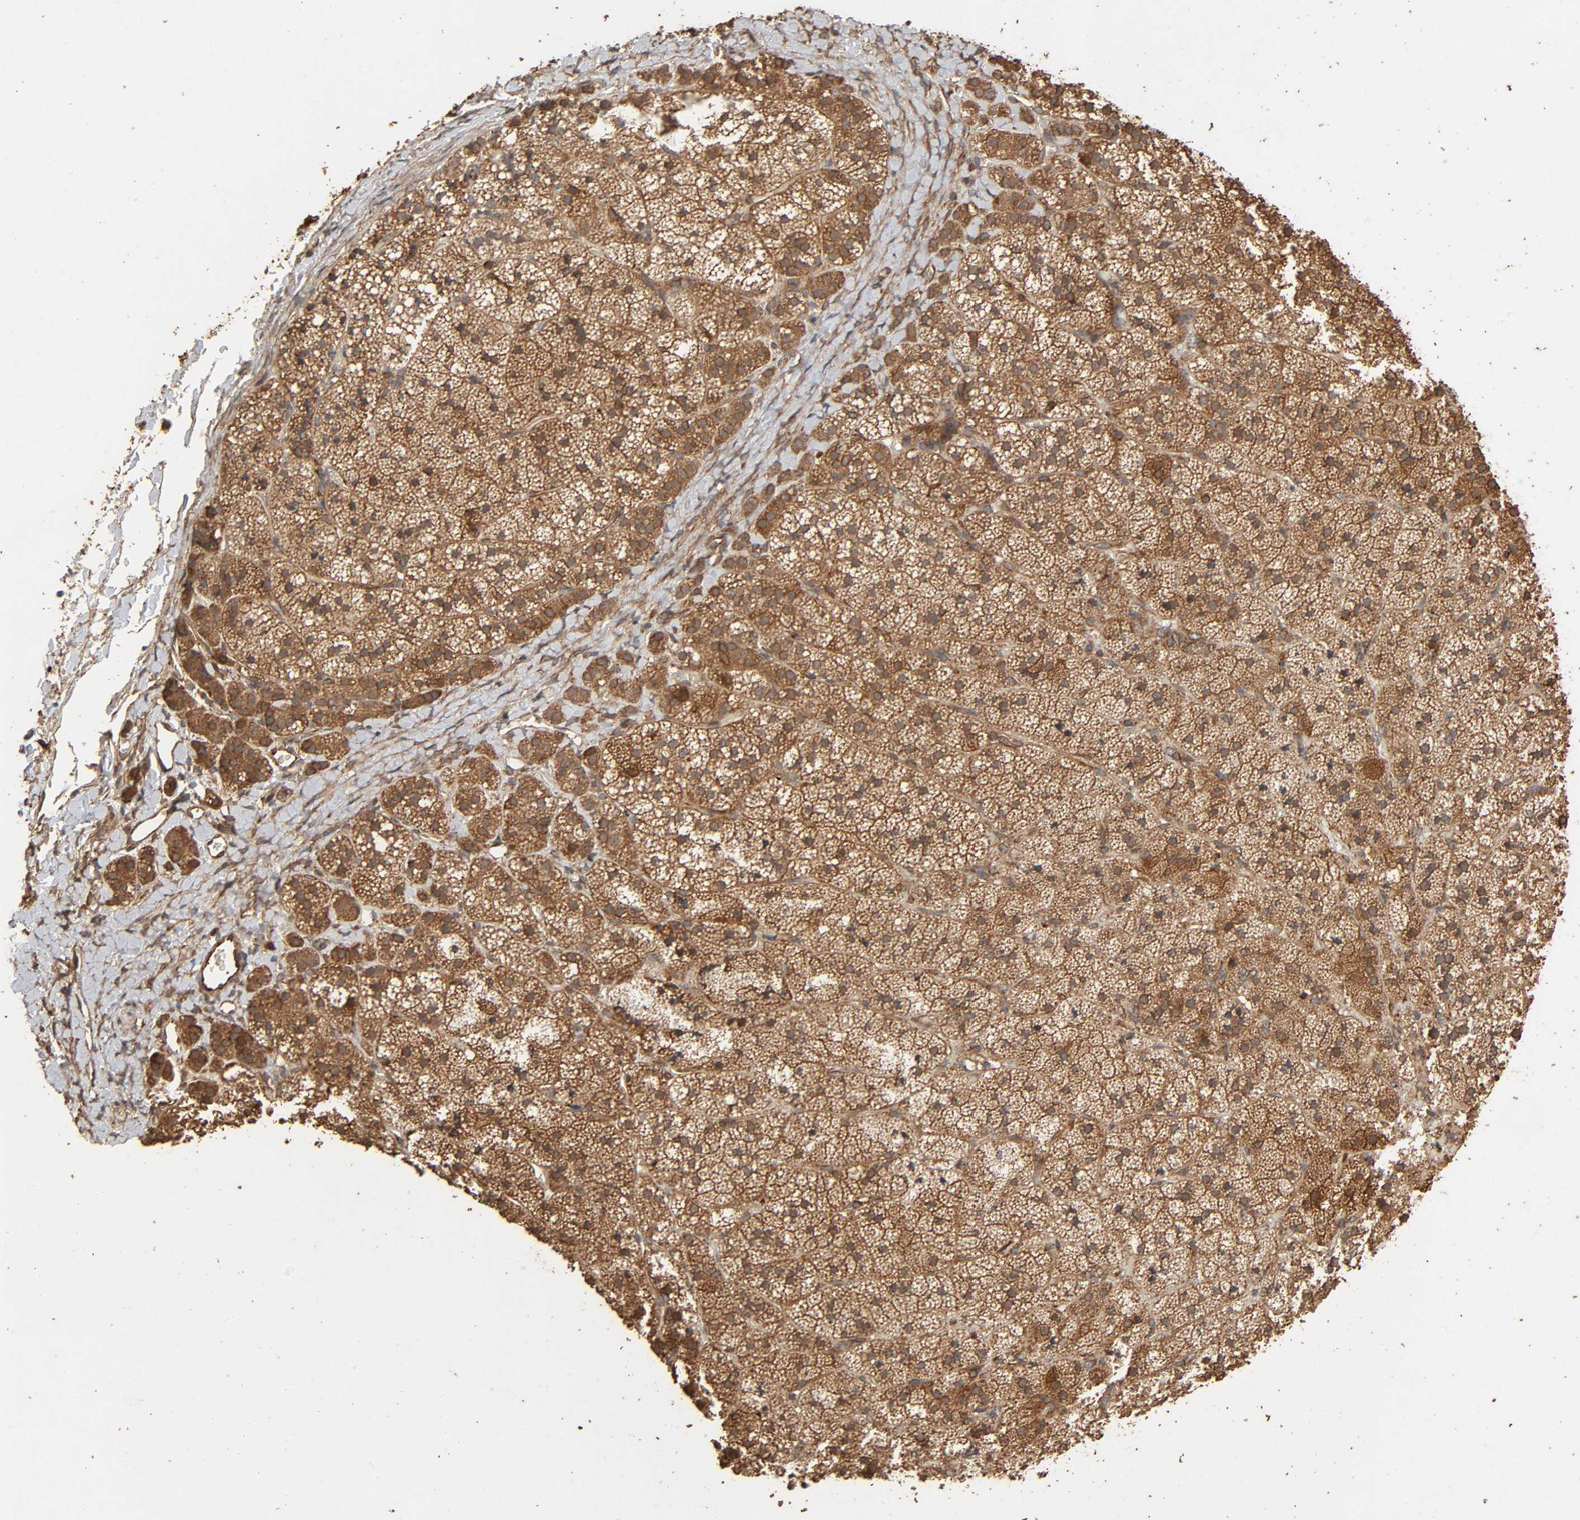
{"staining": {"intensity": "moderate", "quantity": ">75%", "location": "cytoplasmic/membranous"}, "tissue": "adrenal gland", "cell_type": "Glandular cells", "image_type": "normal", "snomed": [{"axis": "morphology", "description": "Normal tissue, NOS"}, {"axis": "topography", "description": "Adrenal gland"}], "caption": "An image of human adrenal gland stained for a protein demonstrates moderate cytoplasmic/membranous brown staining in glandular cells.", "gene": "RPS6KA6", "patient": {"sex": "female", "age": 44}}